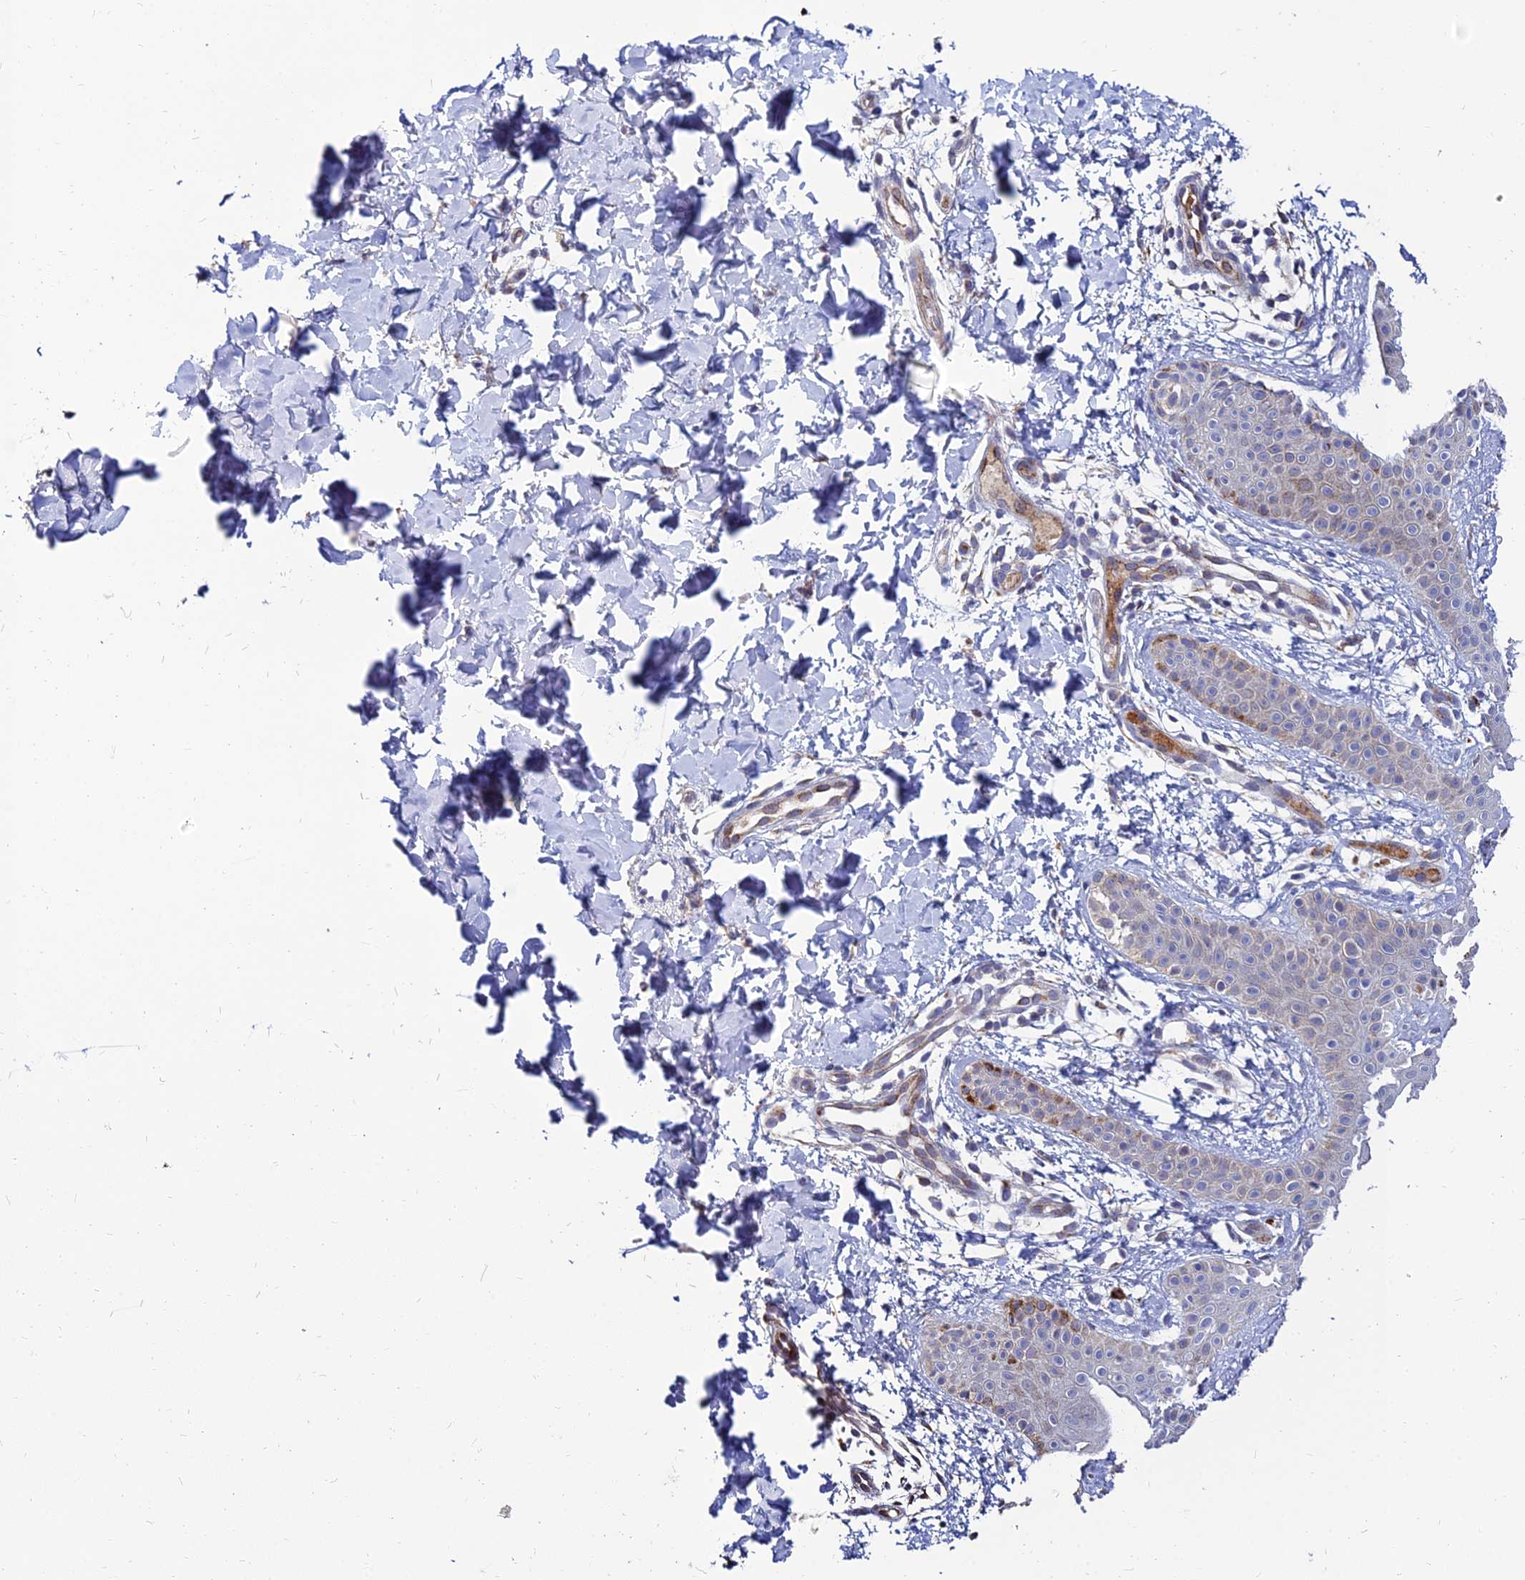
{"staining": {"intensity": "negative", "quantity": "none", "location": "none"}, "tissue": "skin", "cell_type": "Fibroblasts", "image_type": "normal", "snomed": [{"axis": "morphology", "description": "Normal tissue, NOS"}, {"axis": "topography", "description": "Skin"}], "caption": "IHC micrograph of unremarkable skin: human skin stained with DAB demonstrates no significant protein expression in fibroblasts.", "gene": "NPY", "patient": {"sex": "male", "age": 36}}